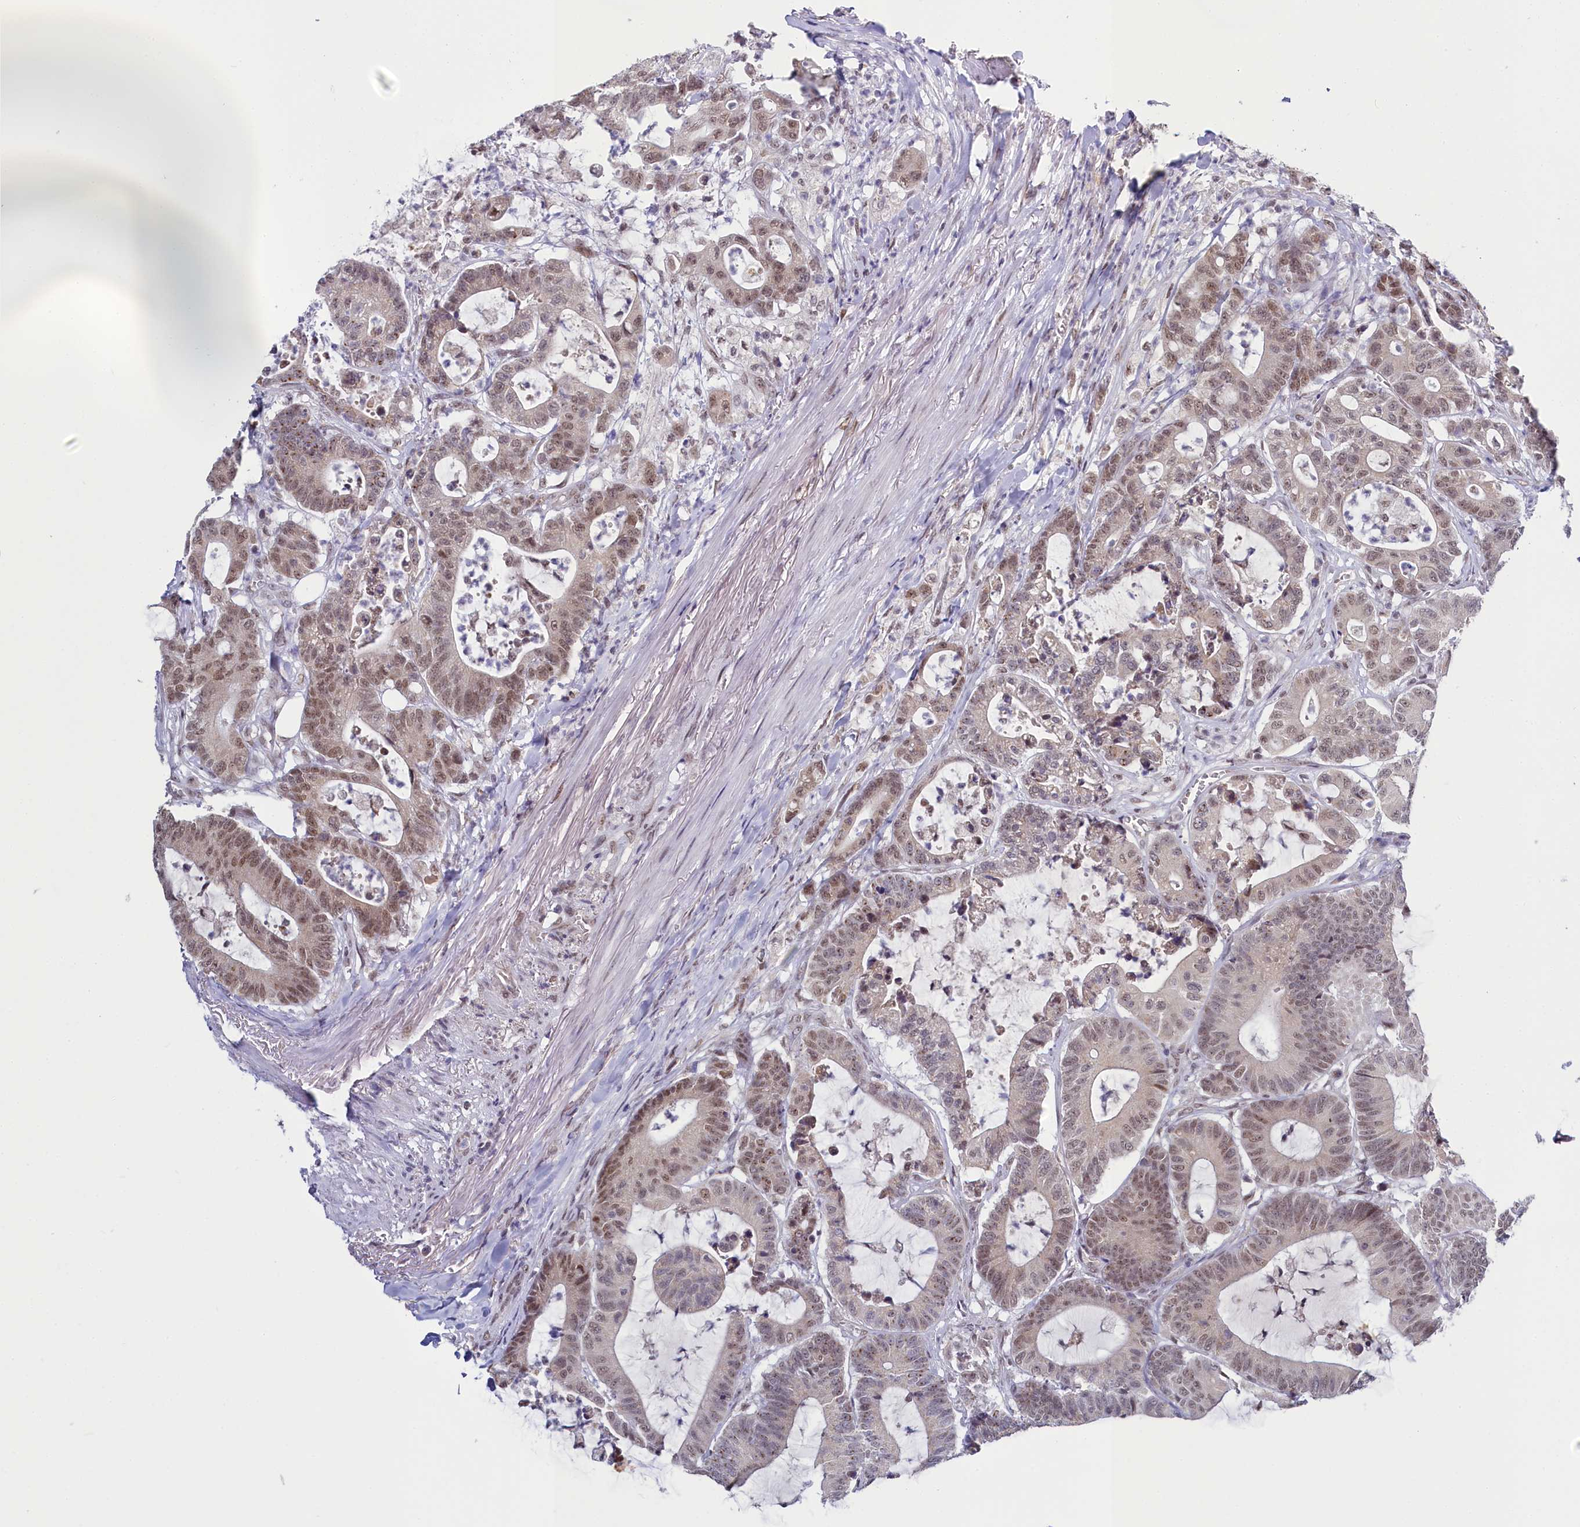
{"staining": {"intensity": "moderate", "quantity": "25%-75%", "location": "nuclear"}, "tissue": "colorectal cancer", "cell_type": "Tumor cells", "image_type": "cancer", "snomed": [{"axis": "morphology", "description": "Adenocarcinoma, NOS"}, {"axis": "topography", "description": "Colon"}], "caption": "Adenocarcinoma (colorectal) stained with DAB IHC exhibits medium levels of moderate nuclear staining in approximately 25%-75% of tumor cells. The protein of interest is shown in brown color, while the nuclei are stained blue.", "gene": "PPHLN1", "patient": {"sex": "female", "age": 84}}